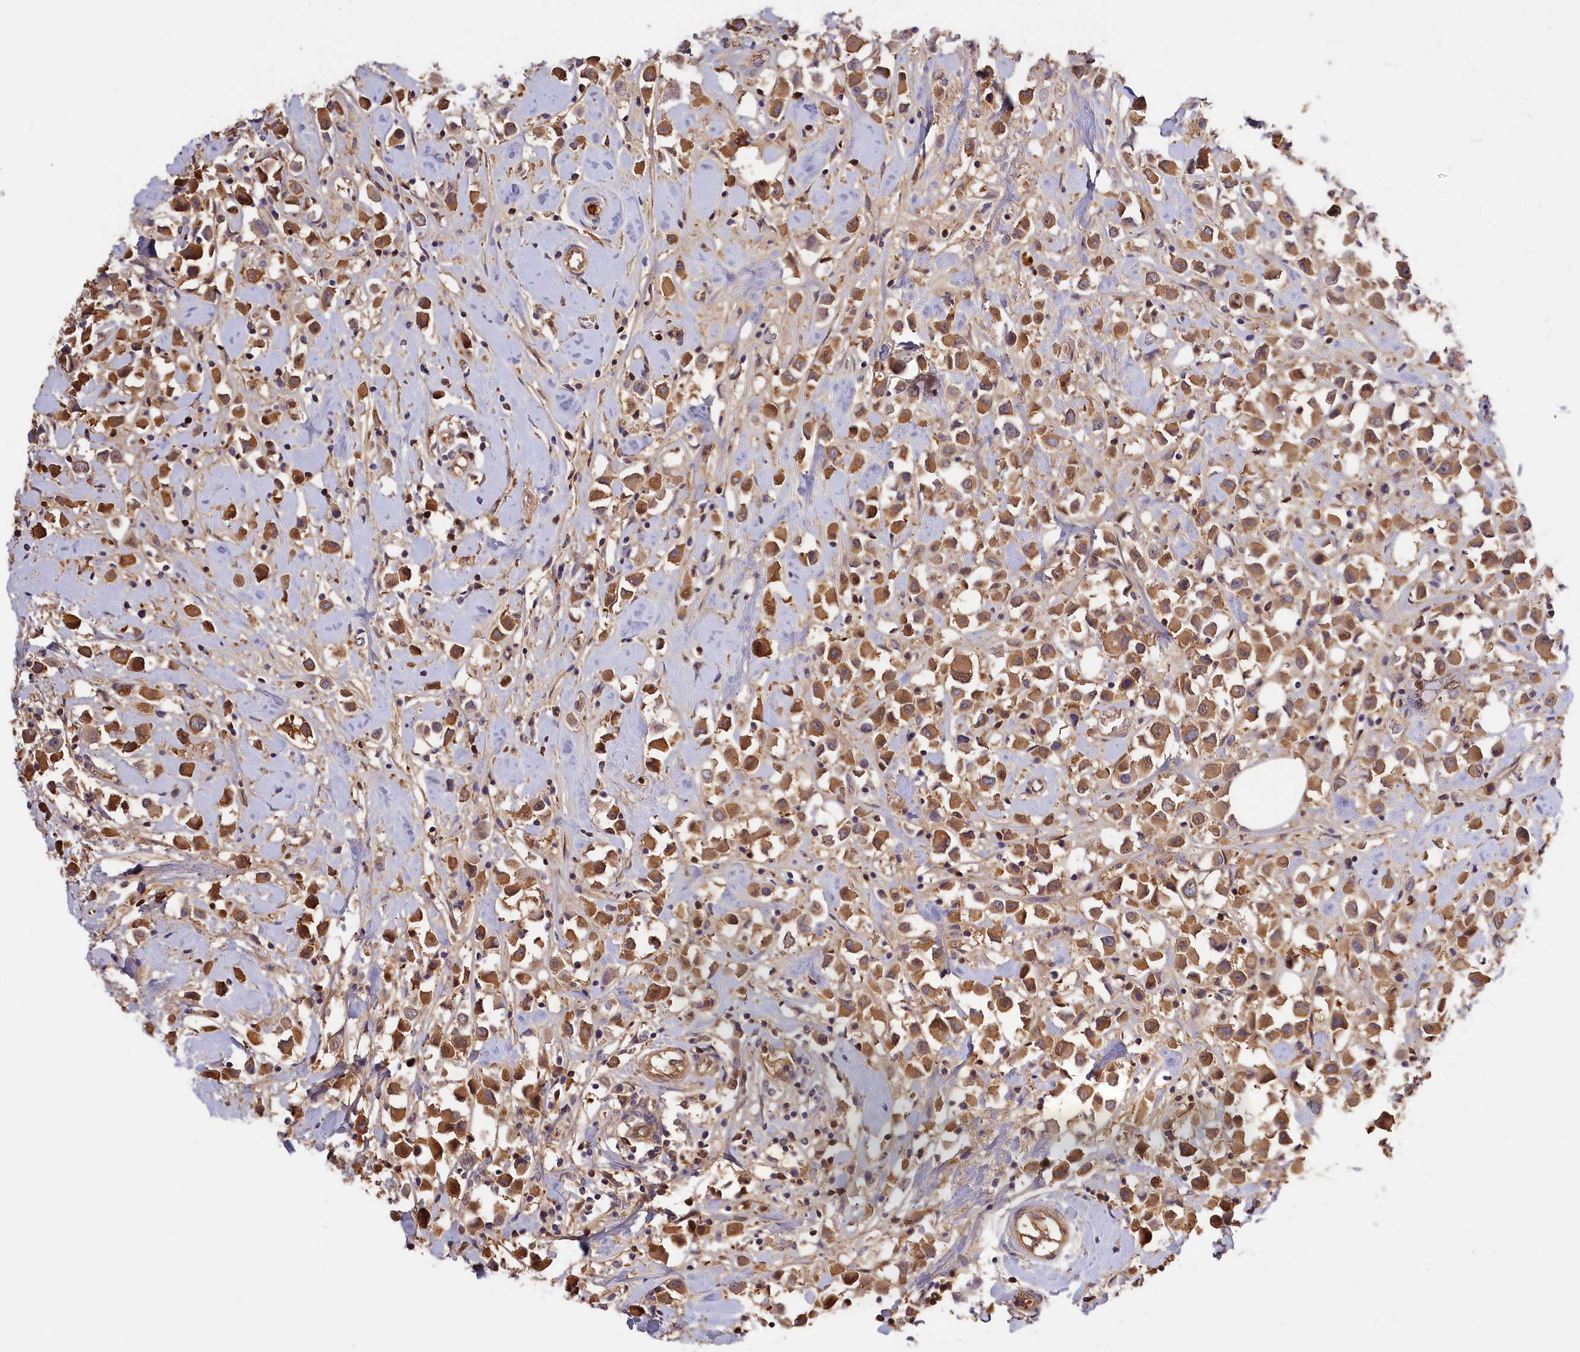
{"staining": {"intensity": "moderate", "quantity": ">75%", "location": "cytoplasmic/membranous"}, "tissue": "breast cancer", "cell_type": "Tumor cells", "image_type": "cancer", "snomed": [{"axis": "morphology", "description": "Duct carcinoma"}, {"axis": "topography", "description": "Breast"}], "caption": "Immunohistochemical staining of human breast invasive ductal carcinoma demonstrates moderate cytoplasmic/membranous protein staining in about >75% of tumor cells.", "gene": "ADGRD1", "patient": {"sex": "female", "age": 61}}